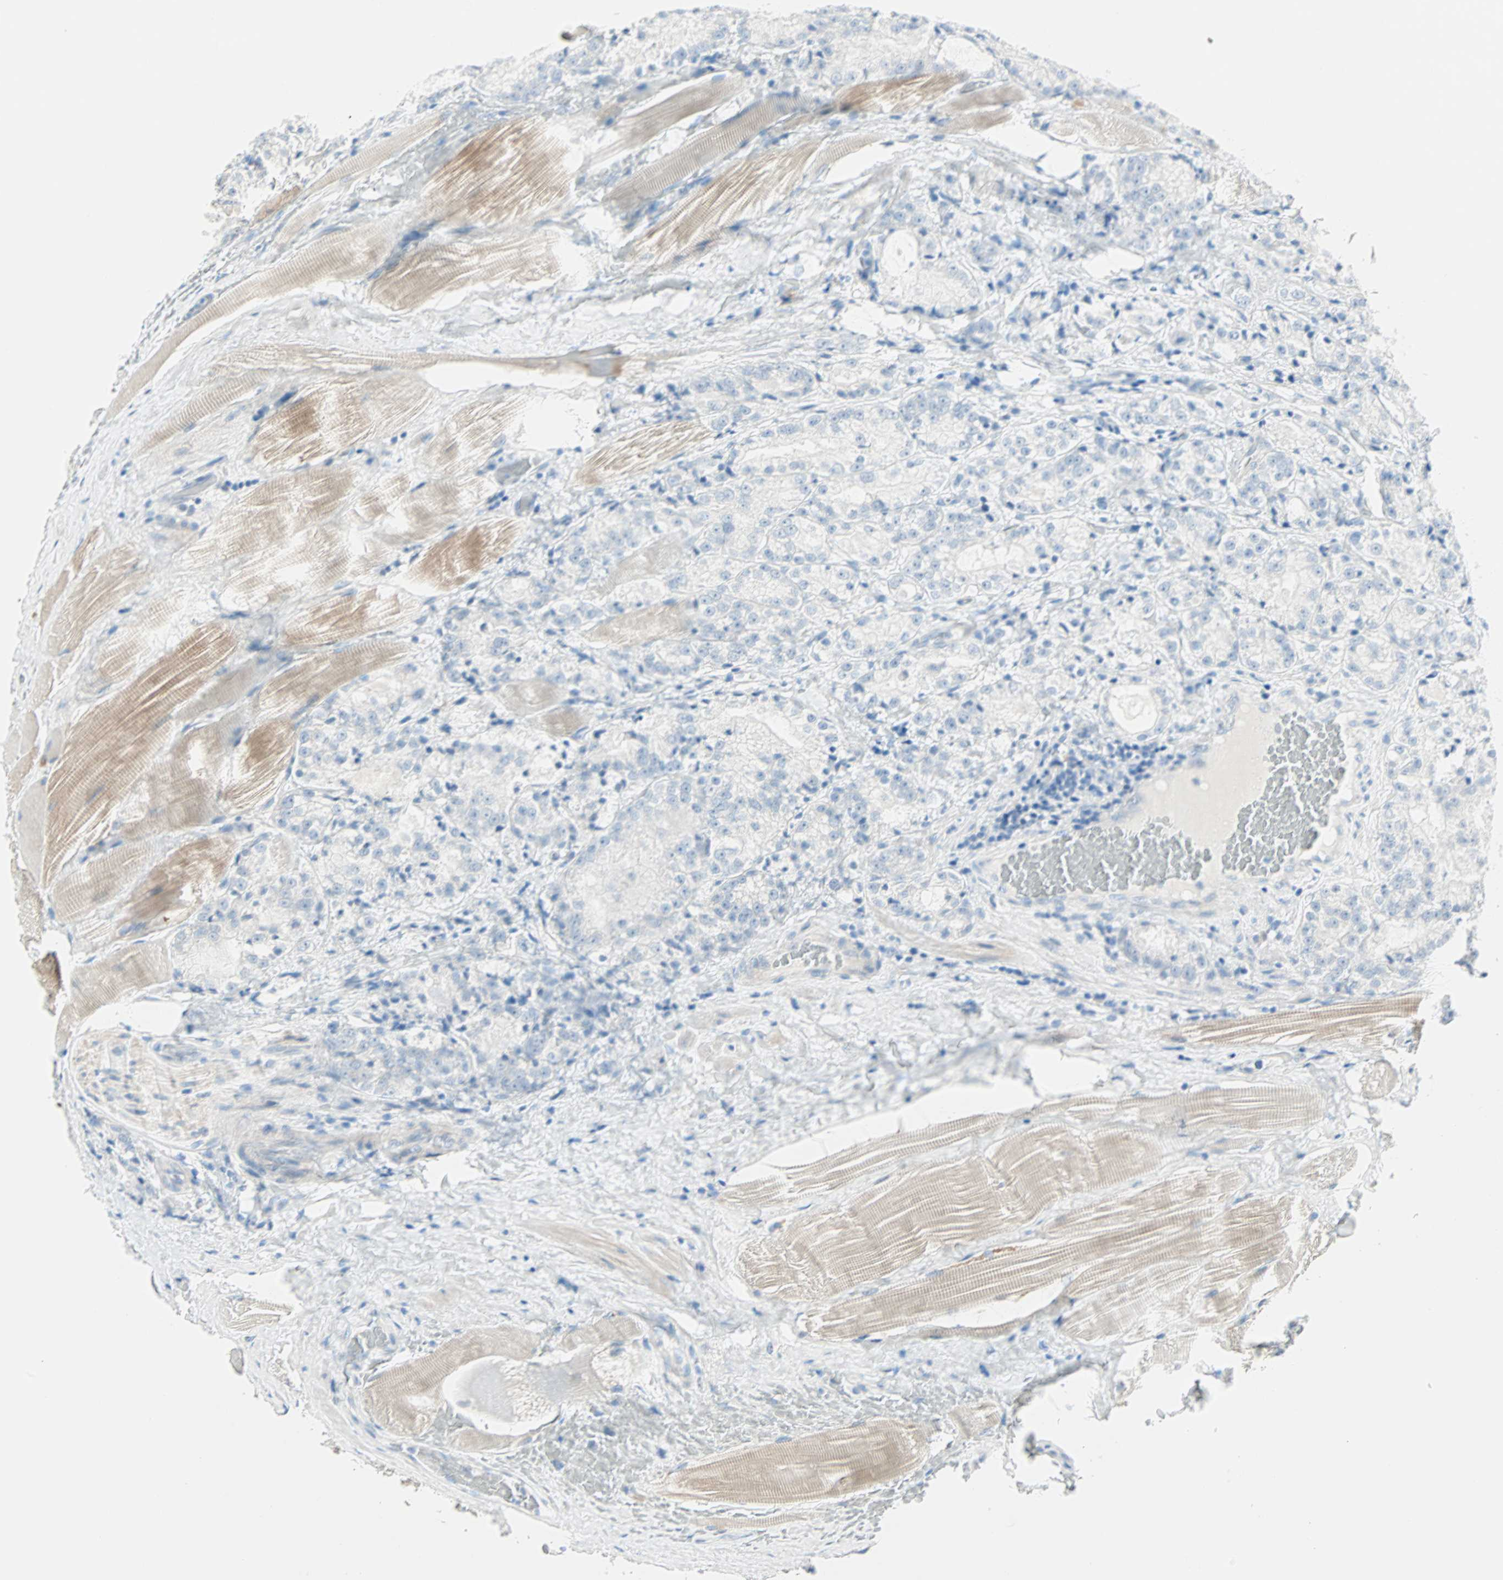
{"staining": {"intensity": "negative", "quantity": "none", "location": "none"}, "tissue": "prostate cancer", "cell_type": "Tumor cells", "image_type": "cancer", "snomed": [{"axis": "morphology", "description": "Adenocarcinoma, High grade"}, {"axis": "topography", "description": "Prostate"}], "caption": "Immunohistochemistry (IHC) image of human prostate high-grade adenocarcinoma stained for a protein (brown), which demonstrates no staining in tumor cells.", "gene": "SULT1C2", "patient": {"sex": "male", "age": 73}}